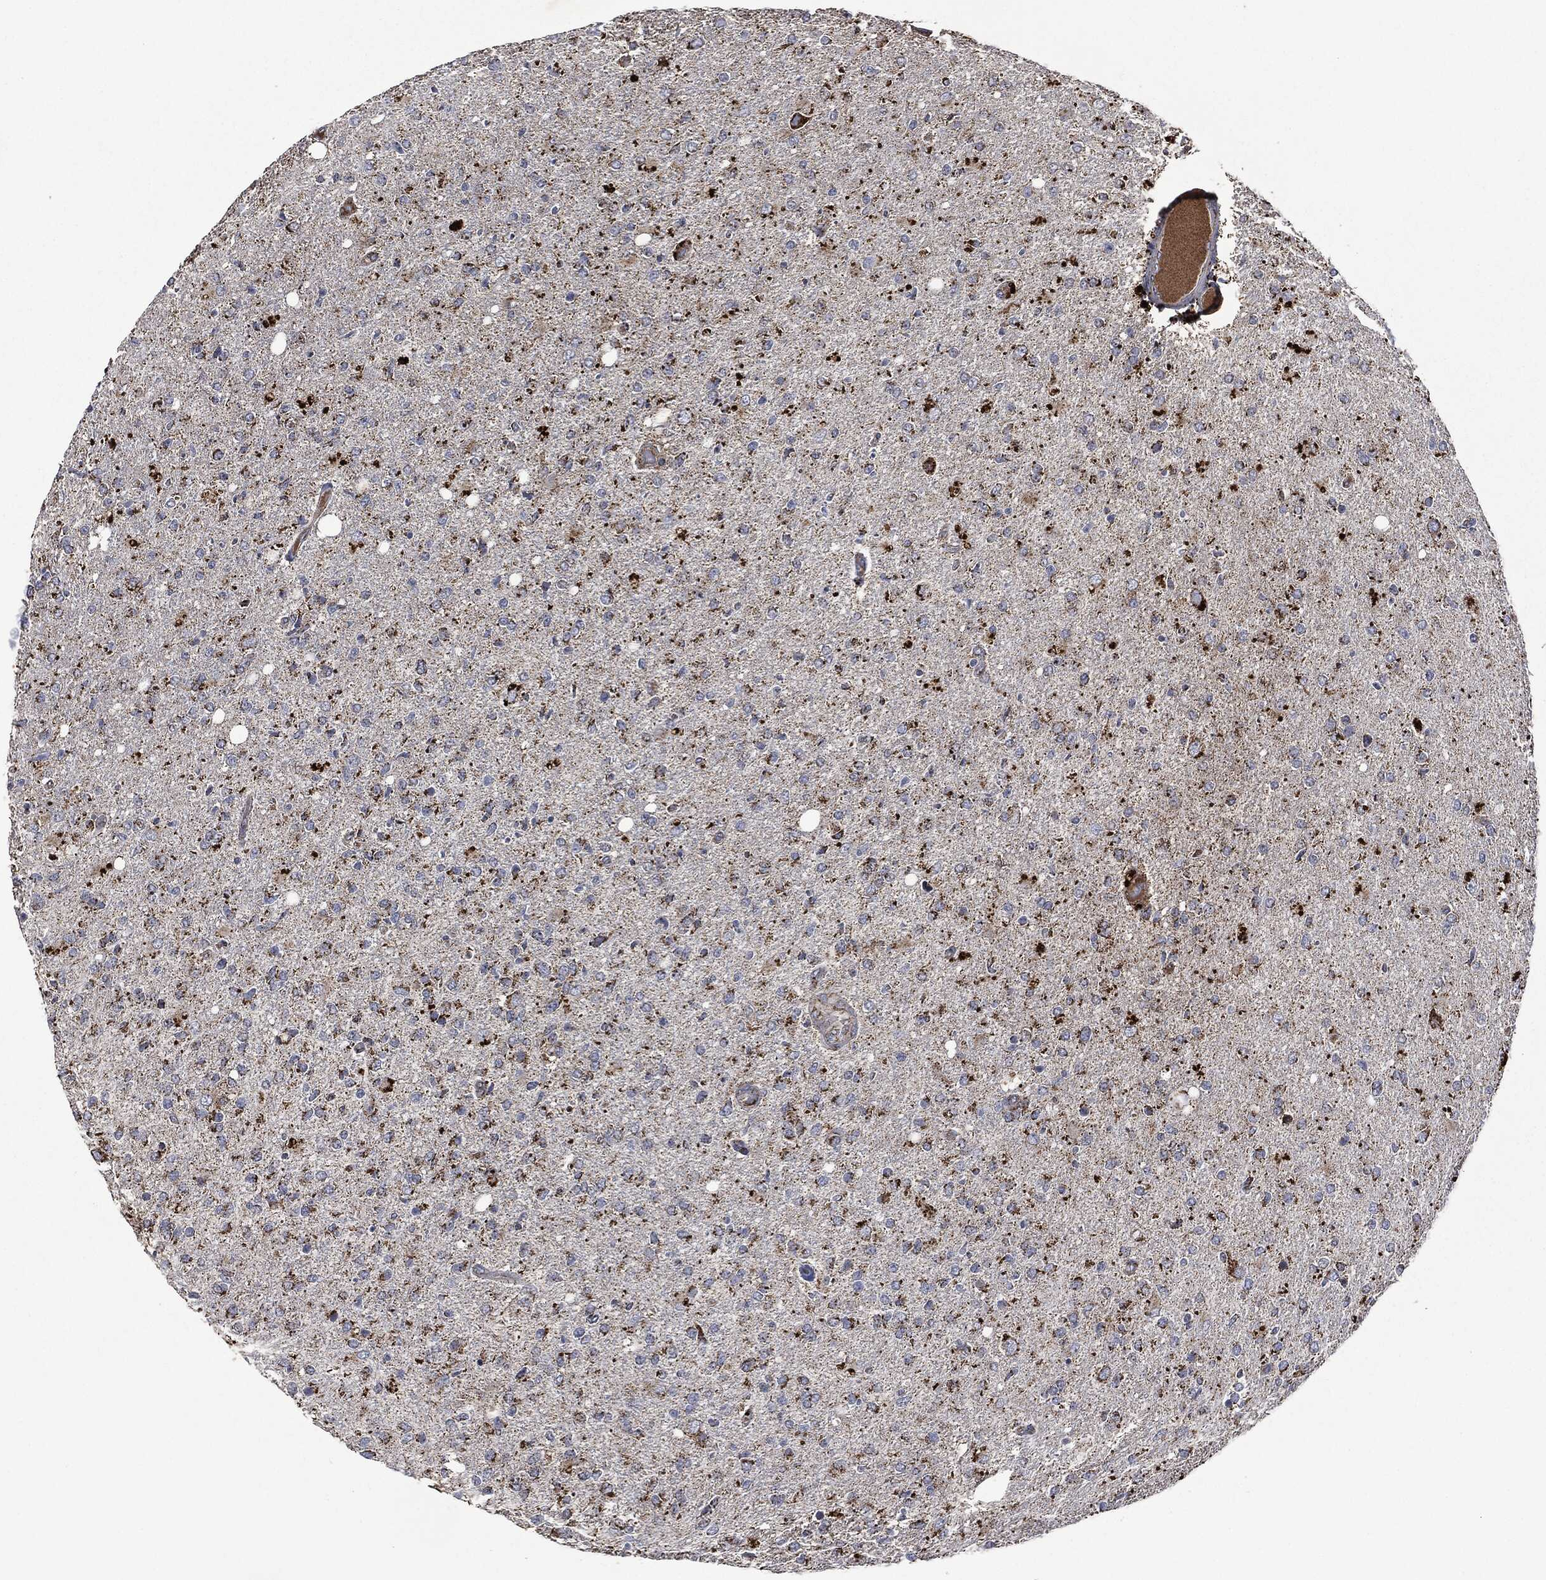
{"staining": {"intensity": "strong", "quantity": "<25%", "location": "cytoplasmic/membranous"}, "tissue": "glioma", "cell_type": "Tumor cells", "image_type": "cancer", "snomed": [{"axis": "morphology", "description": "Glioma, malignant, High grade"}, {"axis": "topography", "description": "Cerebral cortex"}], "caption": "Protein staining by immunohistochemistry (IHC) reveals strong cytoplasmic/membranous staining in approximately <25% of tumor cells in glioma.", "gene": "RYK", "patient": {"sex": "male", "age": 70}}